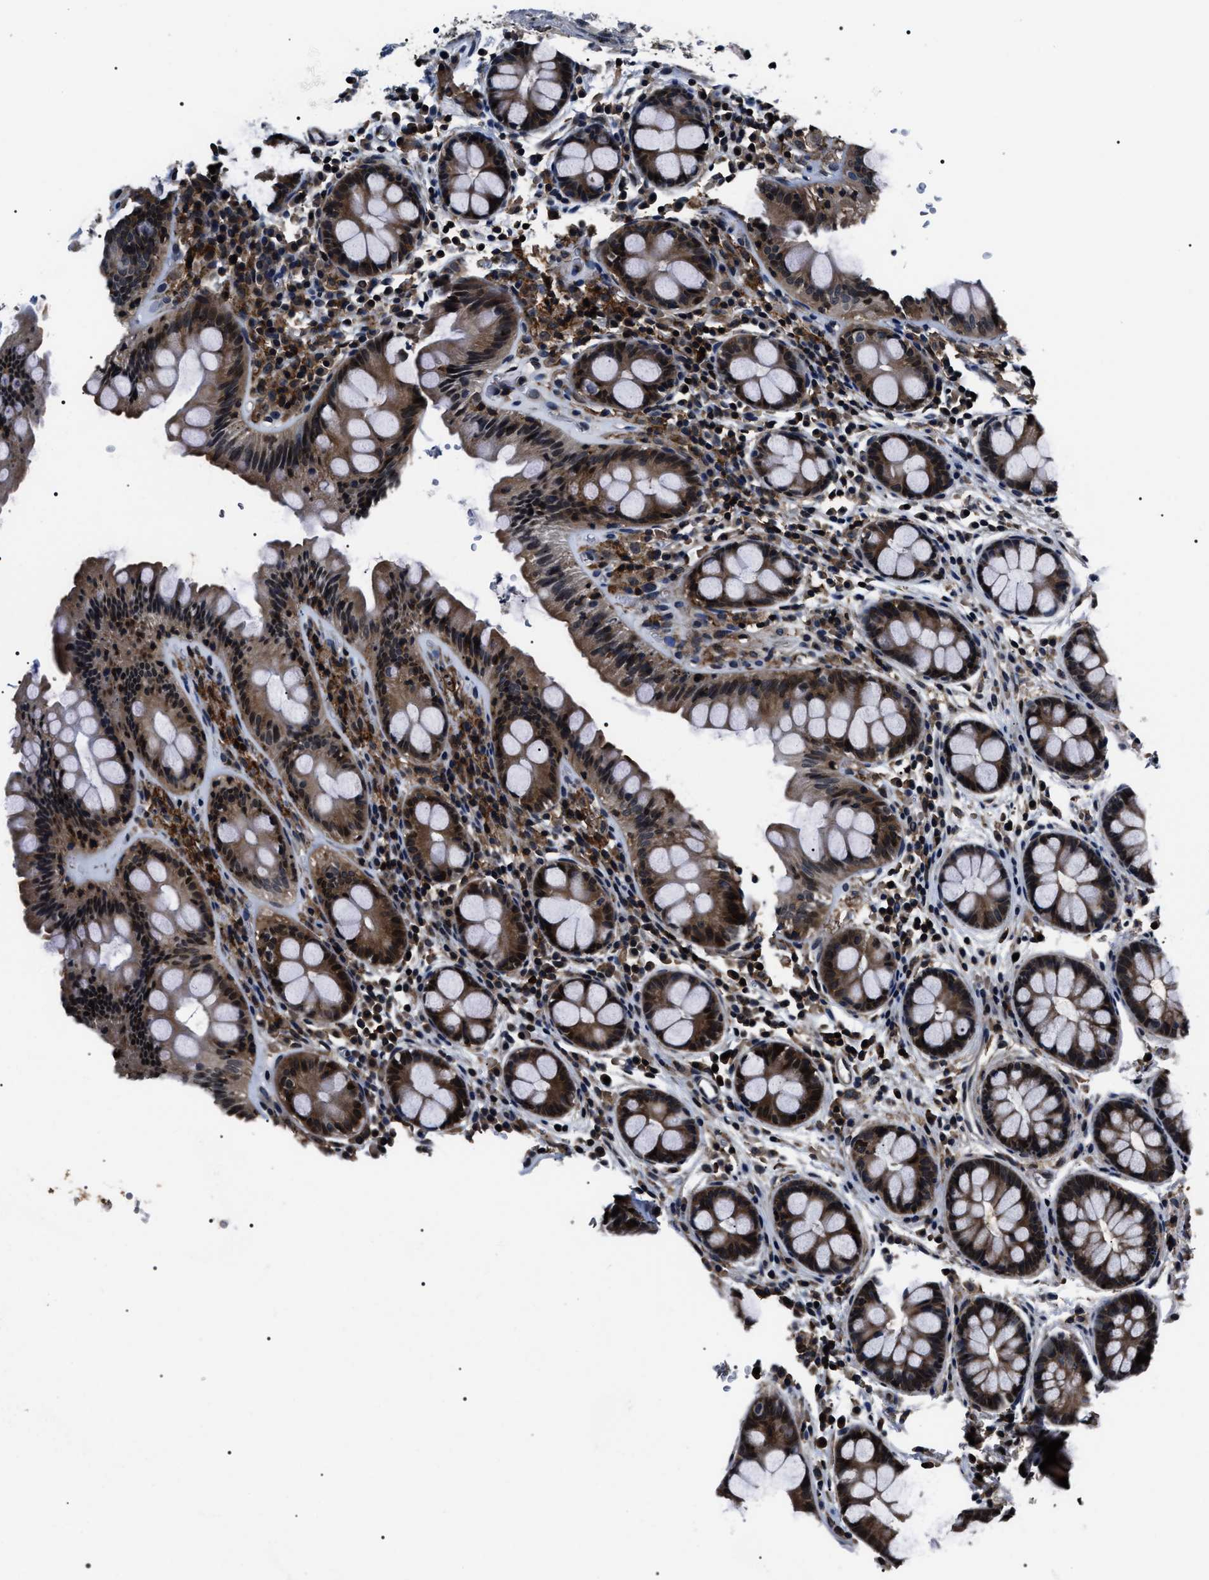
{"staining": {"intensity": "moderate", "quantity": "25%-75%", "location": "cytoplasmic/membranous,nuclear"}, "tissue": "colon", "cell_type": "Endothelial cells", "image_type": "normal", "snomed": [{"axis": "morphology", "description": "Normal tissue, NOS"}, {"axis": "topography", "description": "Colon"}], "caption": "IHC (DAB (3,3'-diaminobenzidine)) staining of normal human colon demonstrates moderate cytoplasmic/membranous,nuclear protein staining in approximately 25%-75% of endothelial cells. The staining was performed using DAB (3,3'-diaminobenzidine), with brown indicating positive protein expression. Nuclei are stained blue with hematoxylin.", "gene": "SIPA1", "patient": {"sex": "female", "age": 80}}